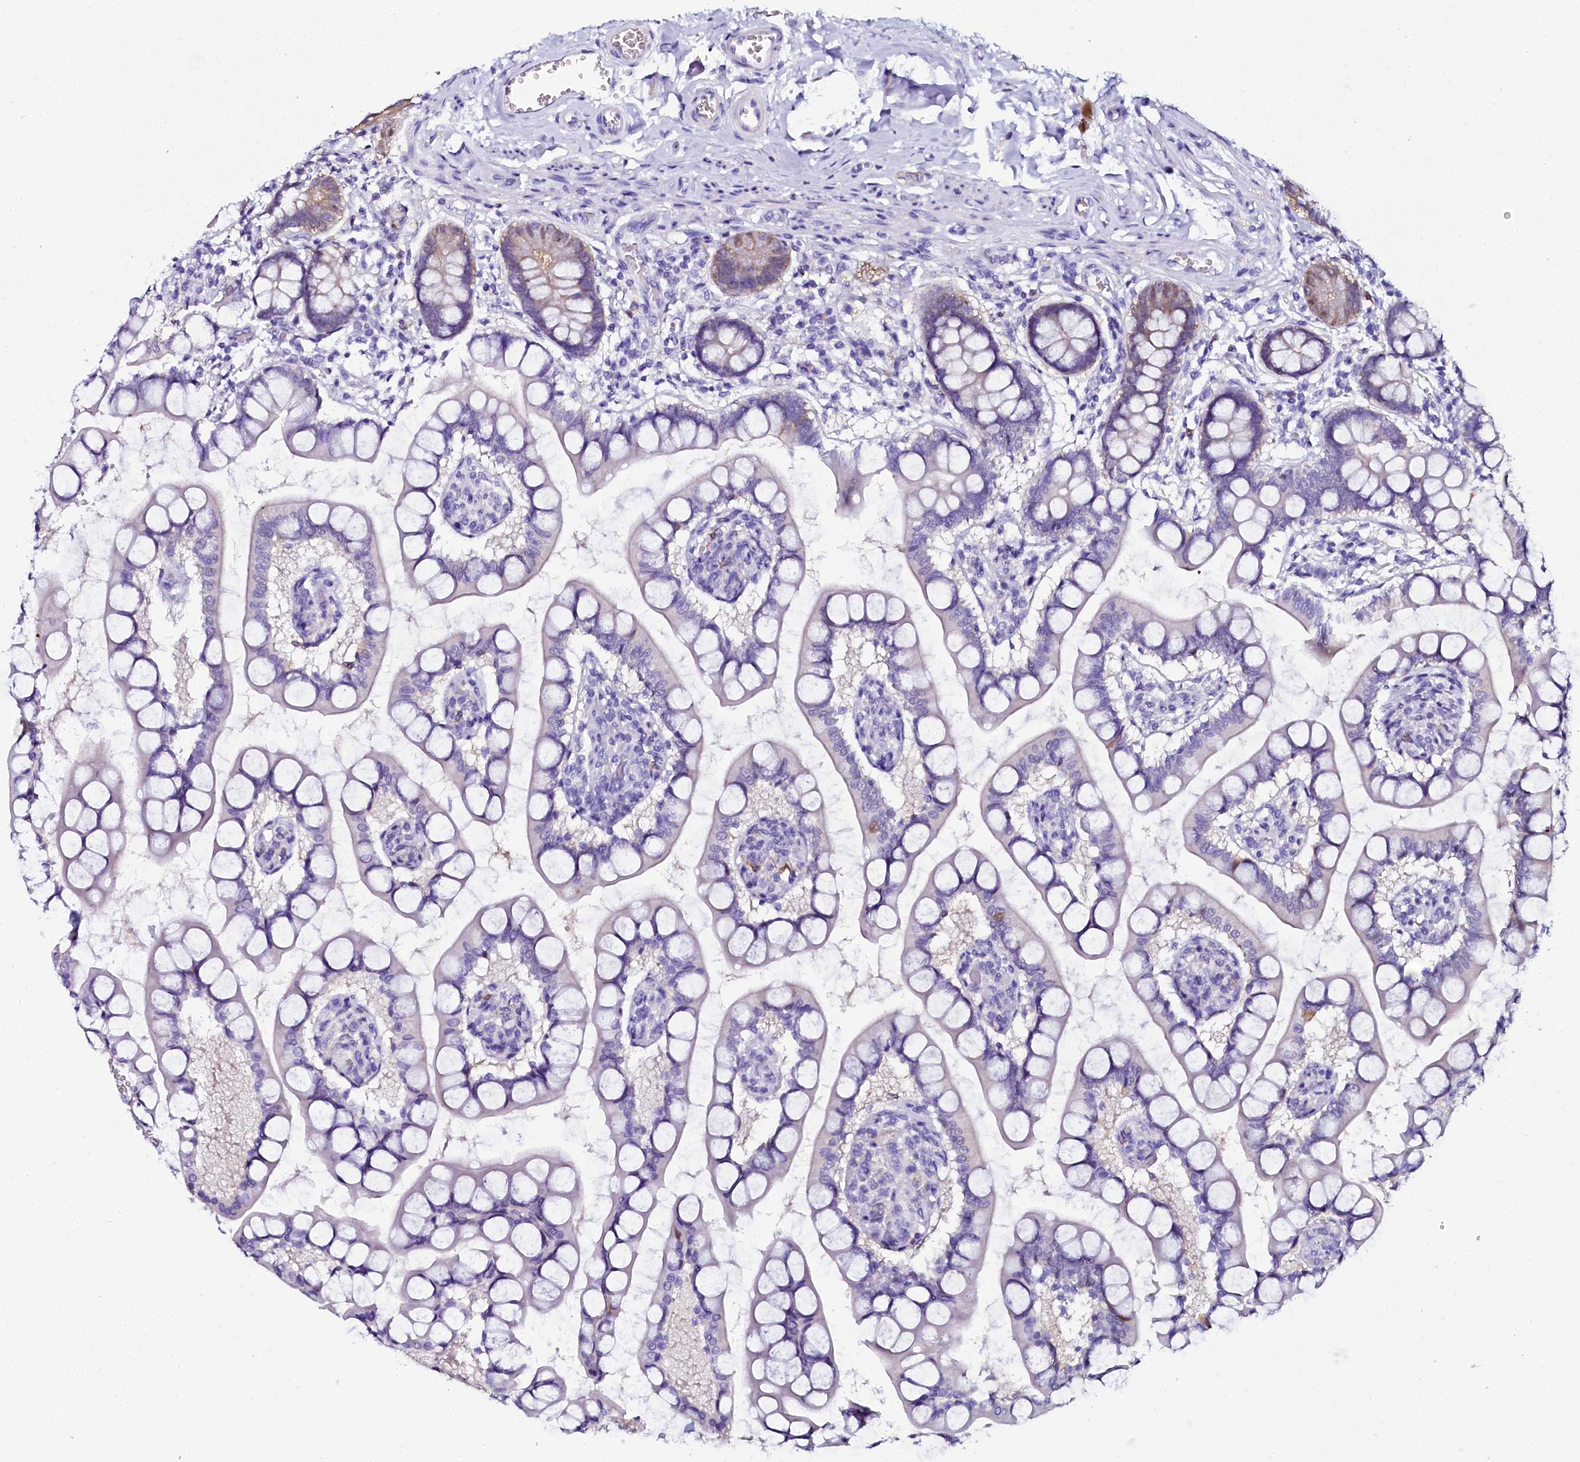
{"staining": {"intensity": "moderate", "quantity": "25%-75%", "location": "cytoplasmic/membranous"}, "tissue": "small intestine", "cell_type": "Glandular cells", "image_type": "normal", "snomed": [{"axis": "morphology", "description": "Normal tissue, NOS"}, {"axis": "topography", "description": "Small intestine"}], "caption": "Small intestine stained for a protein (brown) demonstrates moderate cytoplasmic/membranous positive expression in approximately 25%-75% of glandular cells.", "gene": "SORD", "patient": {"sex": "male", "age": 52}}